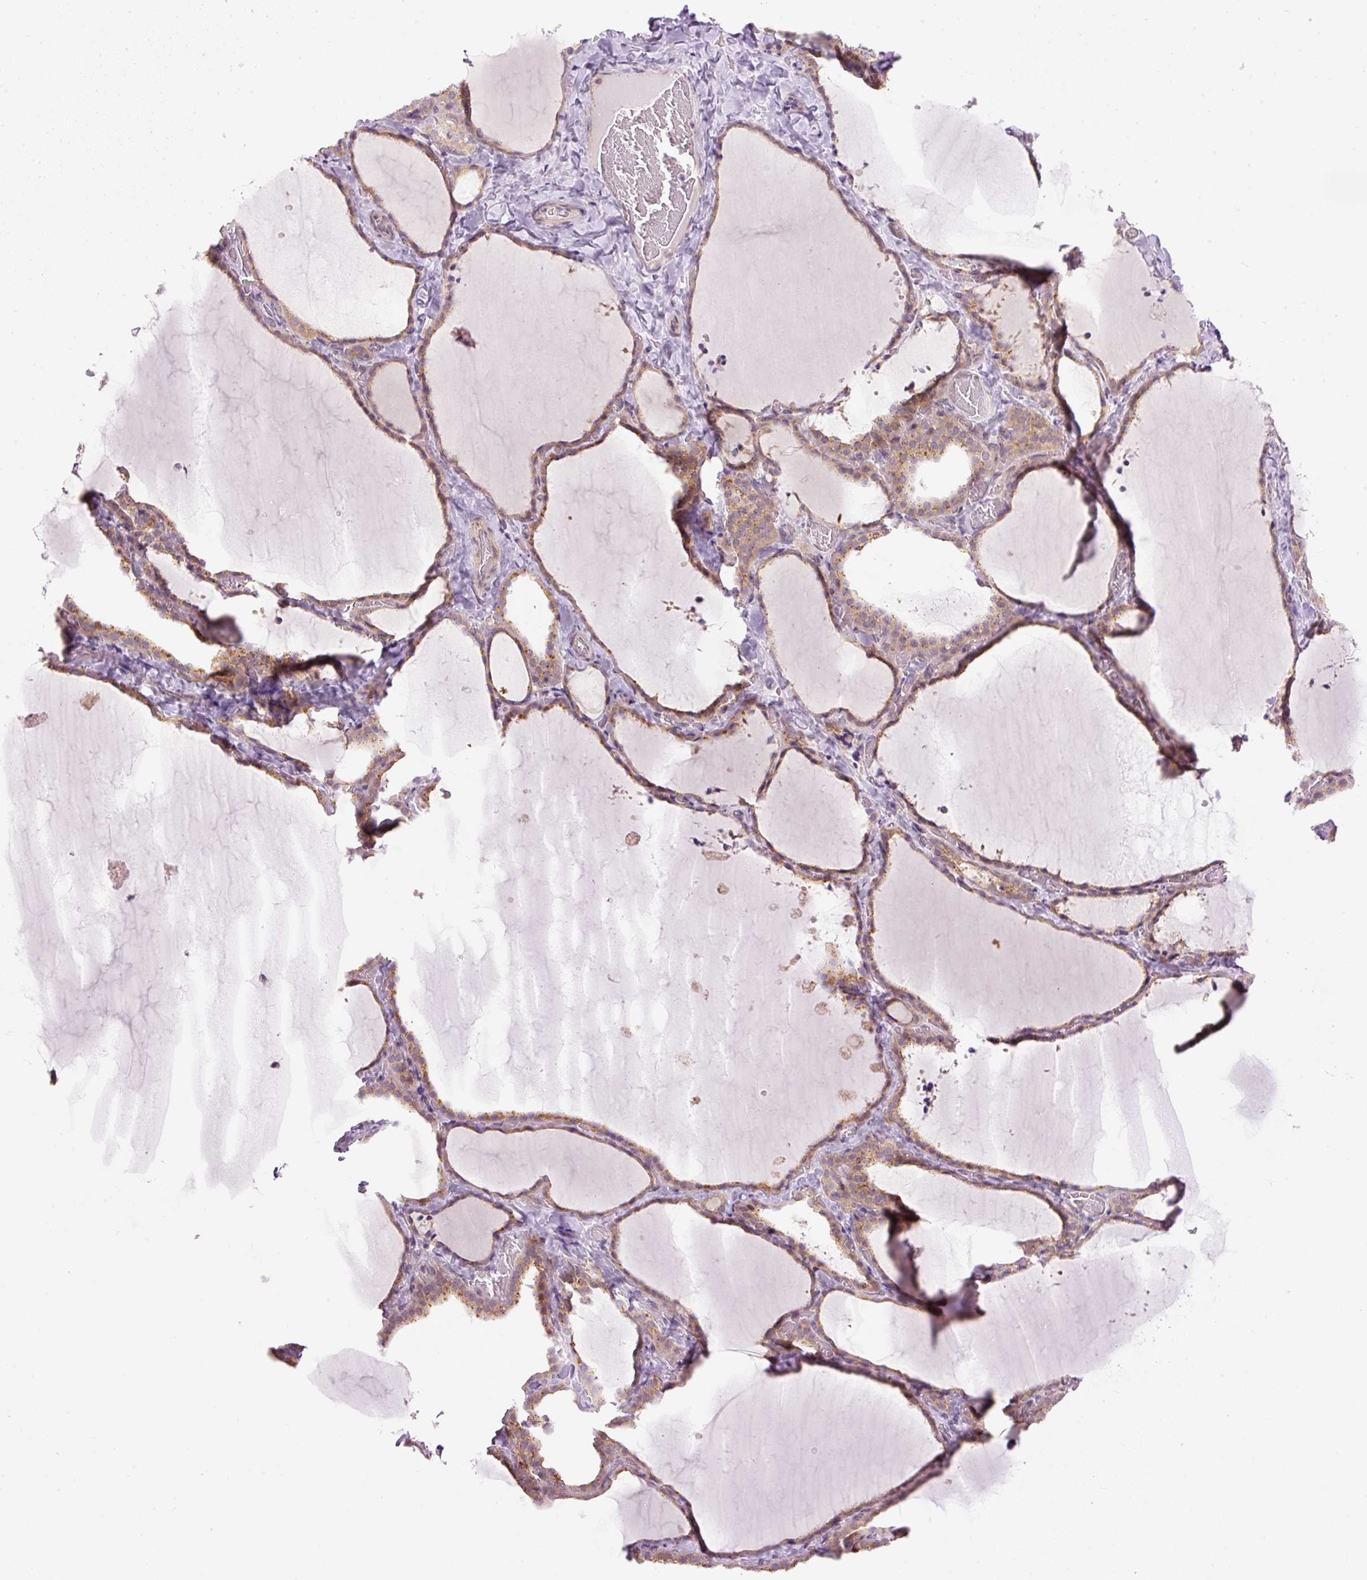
{"staining": {"intensity": "moderate", "quantity": ">75%", "location": "cytoplasmic/membranous"}, "tissue": "thyroid gland", "cell_type": "Glandular cells", "image_type": "normal", "snomed": [{"axis": "morphology", "description": "Normal tissue, NOS"}, {"axis": "topography", "description": "Thyroid gland"}], "caption": "This micrograph displays normal thyroid gland stained with immunohistochemistry to label a protein in brown. The cytoplasmic/membranous of glandular cells show moderate positivity for the protein. Nuclei are counter-stained blue.", "gene": "MZT2A", "patient": {"sex": "female", "age": 22}}